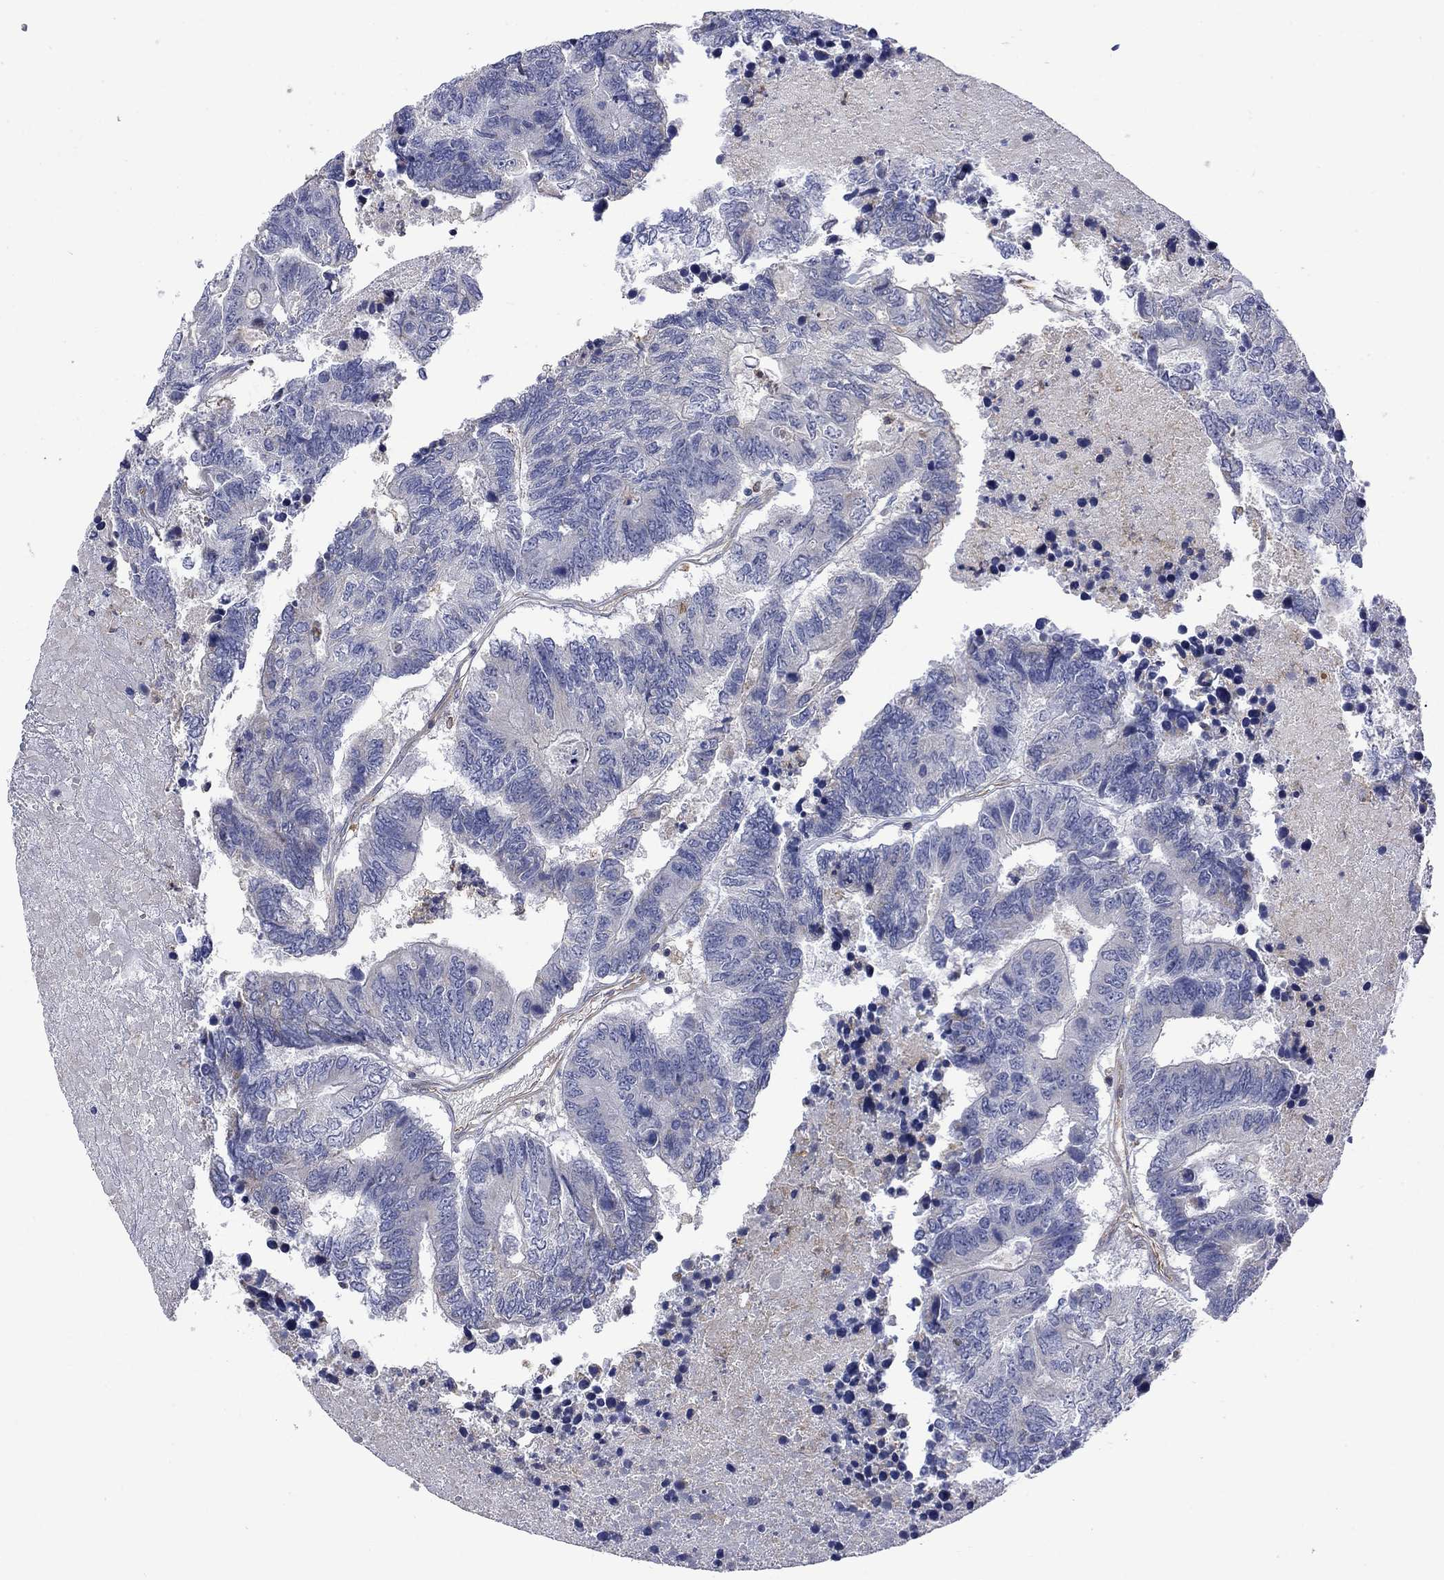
{"staining": {"intensity": "negative", "quantity": "none", "location": "none"}, "tissue": "colorectal cancer", "cell_type": "Tumor cells", "image_type": "cancer", "snomed": [{"axis": "morphology", "description": "Adenocarcinoma, NOS"}, {"axis": "topography", "description": "Colon"}], "caption": "Tumor cells show no significant protein positivity in colorectal cancer (adenocarcinoma).", "gene": "CAMKK2", "patient": {"sex": "female", "age": 48}}